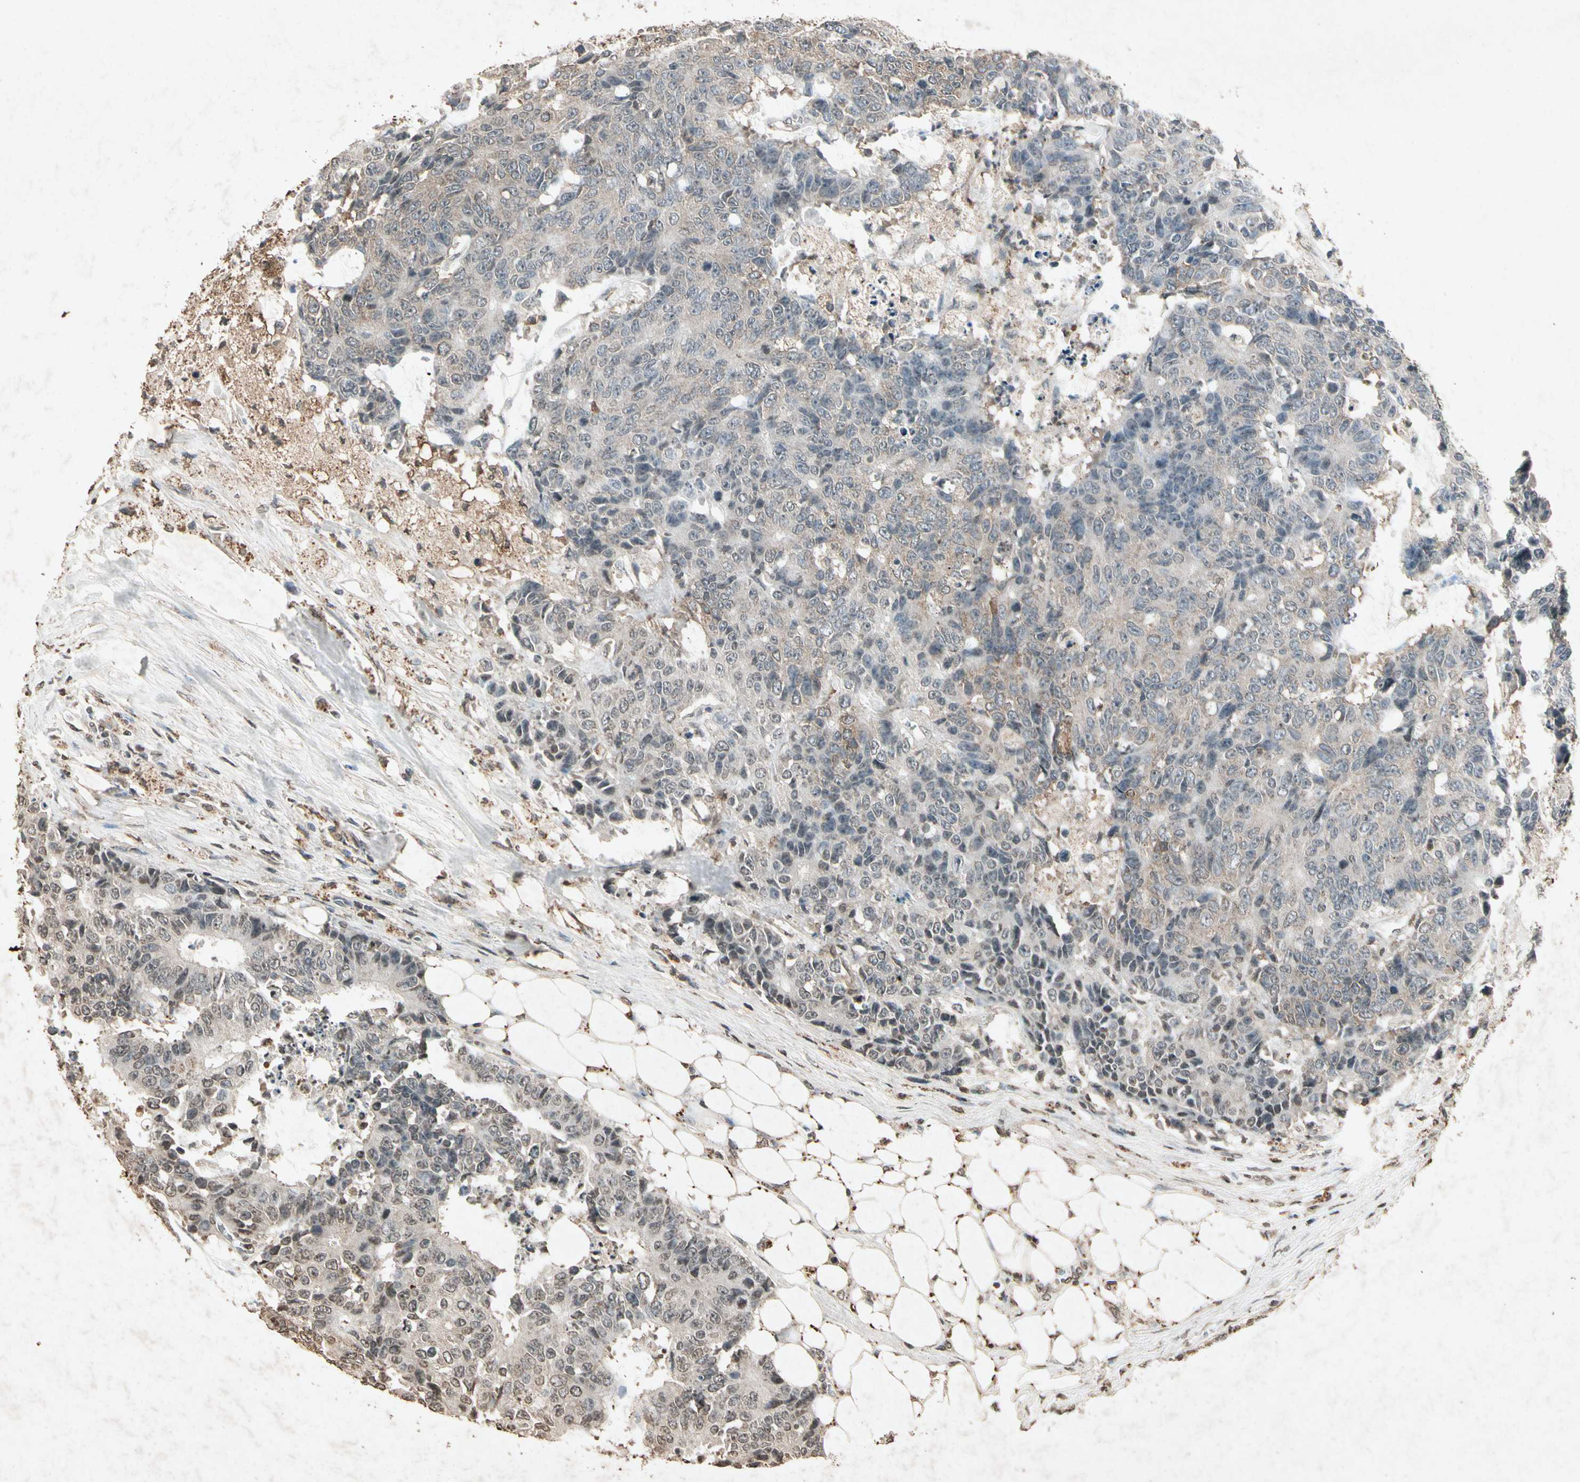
{"staining": {"intensity": "negative", "quantity": "none", "location": "none"}, "tissue": "colorectal cancer", "cell_type": "Tumor cells", "image_type": "cancer", "snomed": [{"axis": "morphology", "description": "Adenocarcinoma, NOS"}, {"axis": "topography", "description": "Colon"}], "caption": "Immunohistochemistry (IHC) of human colorectal cancer (adenocarcinoma) reveals no expression in tumor cells.", "gene": "GC", "patient": {"sex": "female", "age": 86}}